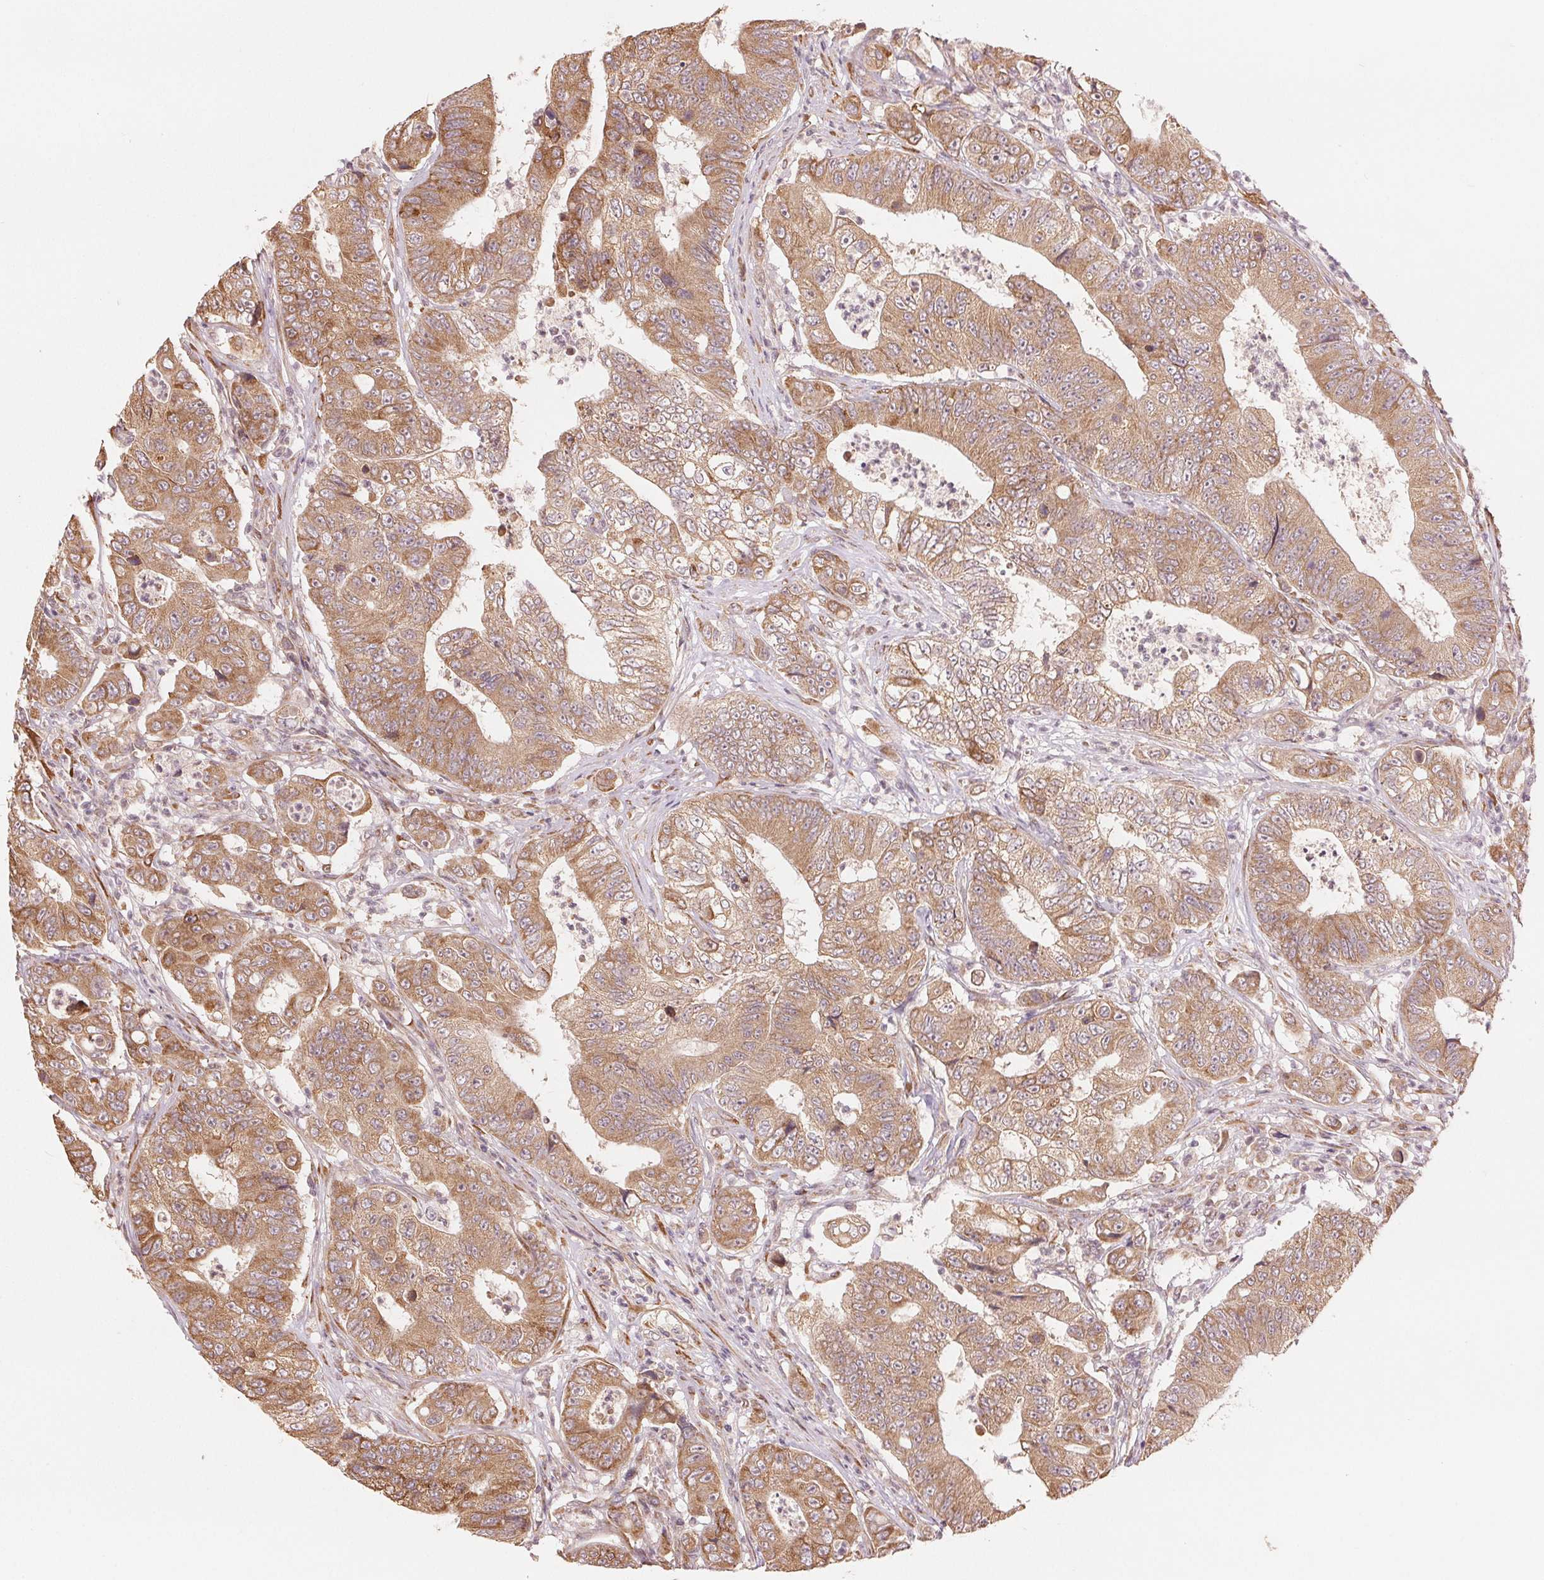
{"staining": {"intensity": "moderate", "quantity": ">75%", "location": "cytoplasmic/membranous"}, "tissue": "colorectal cancer", "cell_type": "Tumor cells", "image_type": "cancer", "snomed": [{"axis": "morphology", "description": "Adenocarcinoma, NOS"}, {"axis": "topography", "description": "Colon"}], "caption": "IHC histopathology image of adenocarcinoma (colorectal) stained for a protein (brown), which displays medium levels of moderate cytoplasmic/membranous expression in approximately >75% of tumor cells.", "gene": "SLC20A1", "patient": {"sex": "female", "age": 48}}